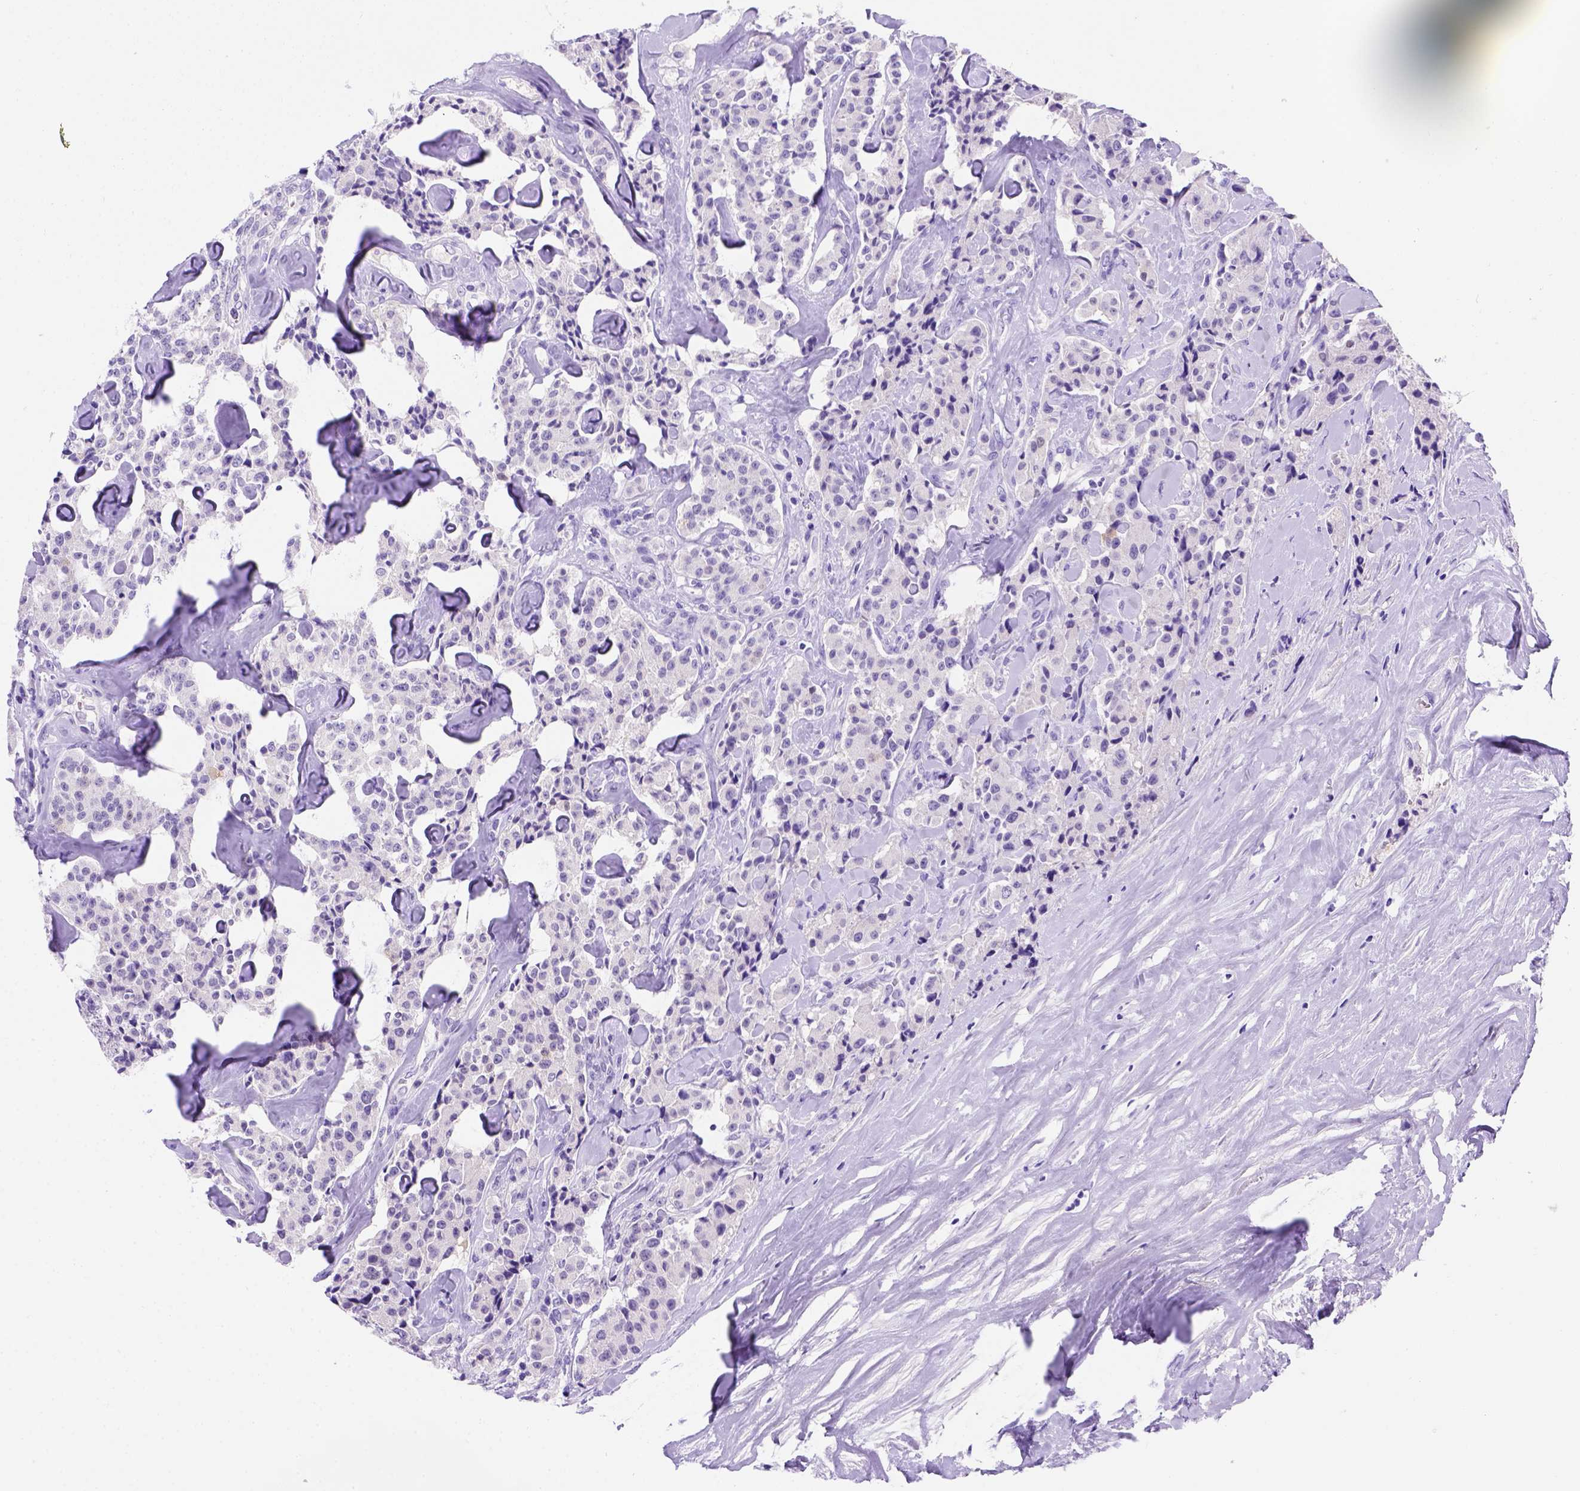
{"staining": {"intensity": "negative", "quantity": "none", "location": "none"}, "tissue": "carcinoid", "cell_type": "Tumor cells", "image_type": "cancer", "snomed": [{"axis": "morphology", "description": "Carcinoid, malignant, NOS"}, {"axis": "topography", "description": "Pancreas"}], "caption": "DAB immunohistochemical staining of human malignant carcinoid exhibits no significant positivity in tumor cells.", "gene": "FAM81B", "patient": {"sex": "male", "age": 41}}